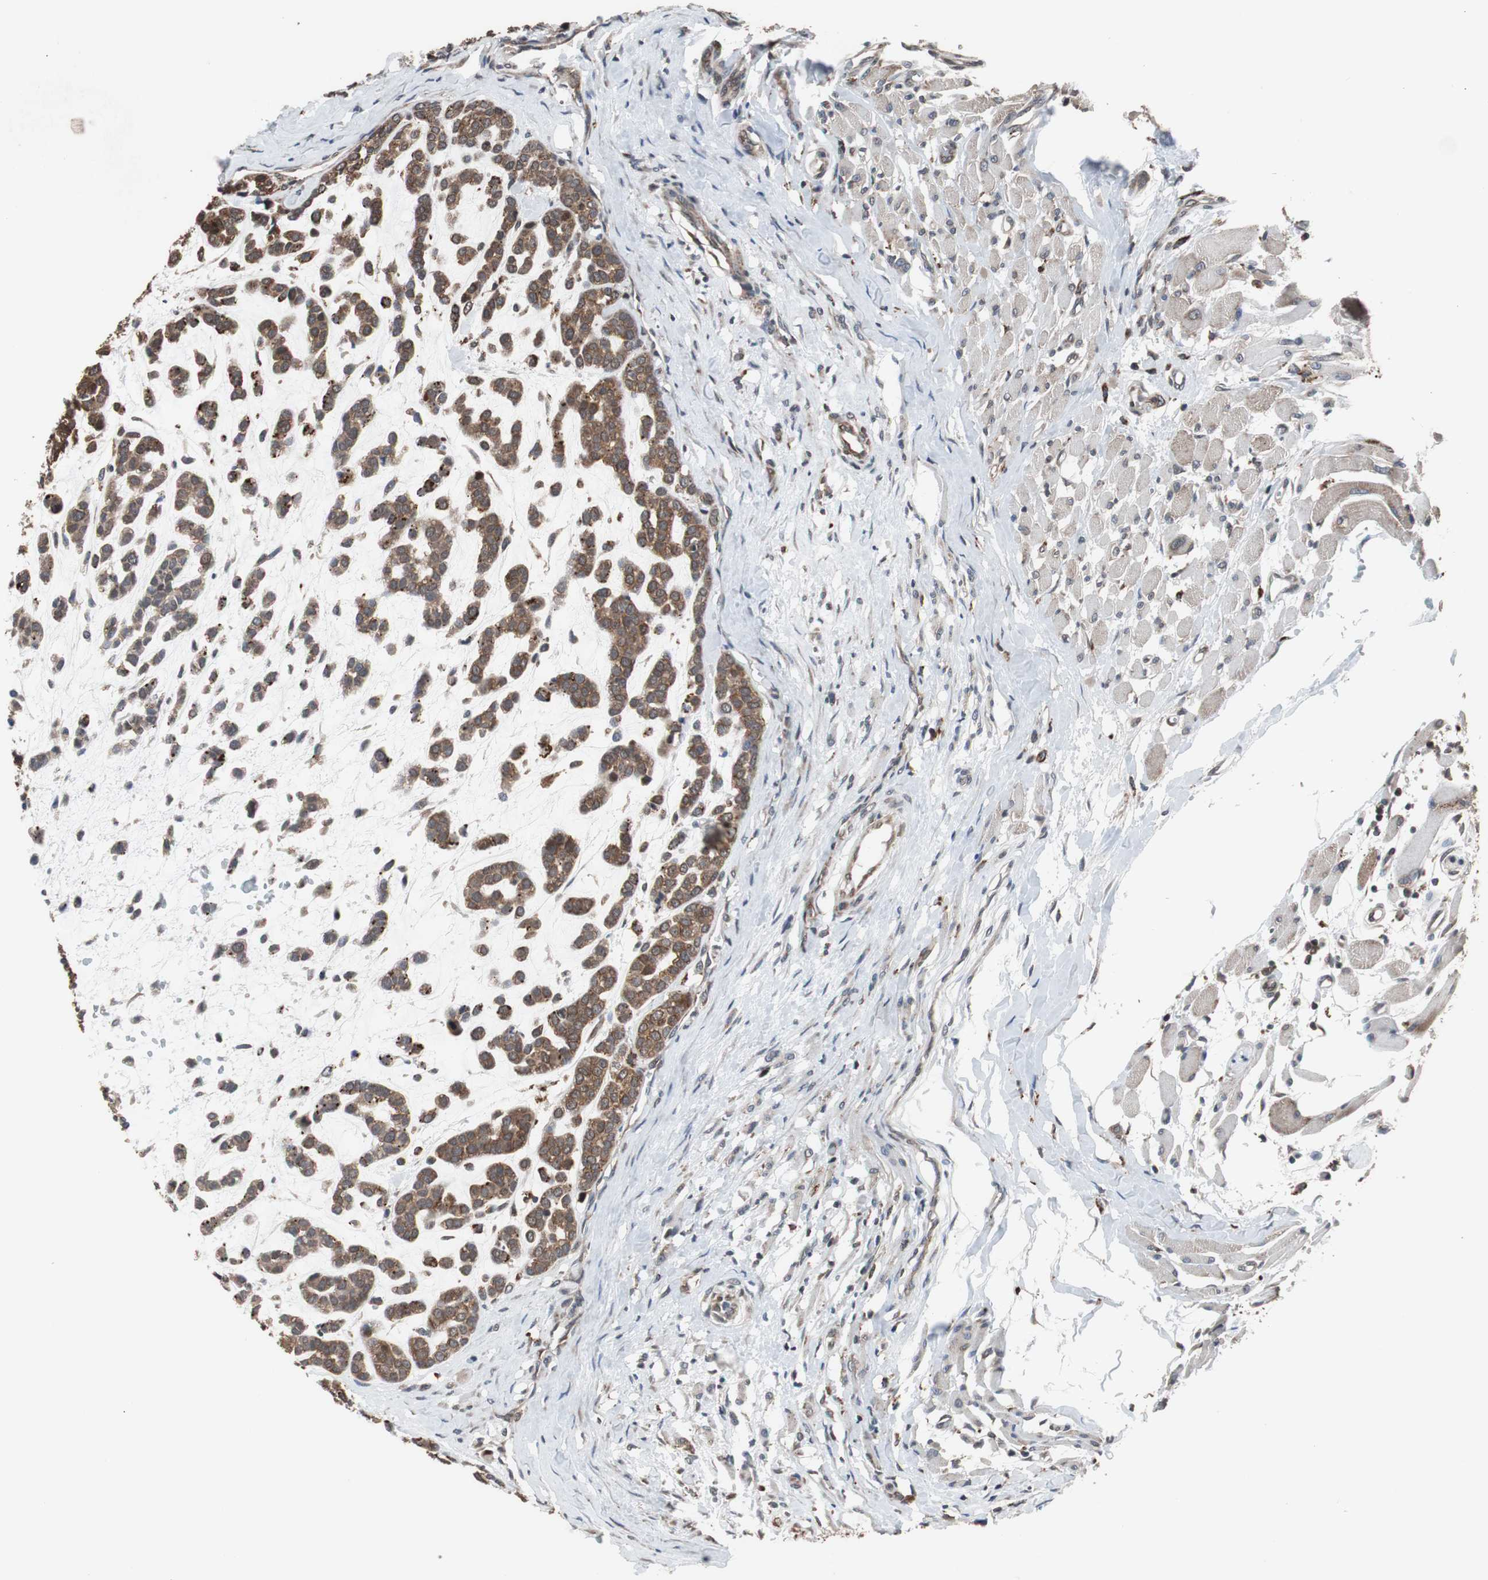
{"staining": {"intensity": "moderate", "quantity": ">75%", "location": "cytoplasmic/membranous"}, "tissue": "head and neck cancer", "cell_type": "Tumor cells", "image_type": "cancer", "snomed": [{"axis": "morphology", "description": "Adenocarcinoma, NOS"}, {"axis": "morphology", "description": "Adenoma, NOS"}, {"axis": "topography", "description": "Head-Neck"}], "caption": "Tumor cells reveal medium levels of moderate cytoplasmic/membranous positivity in approximately >75% of cells in human head and neck cancer (adenoma).", "gene": "USP10", "patient": {"sex": "female", "age": 55}}